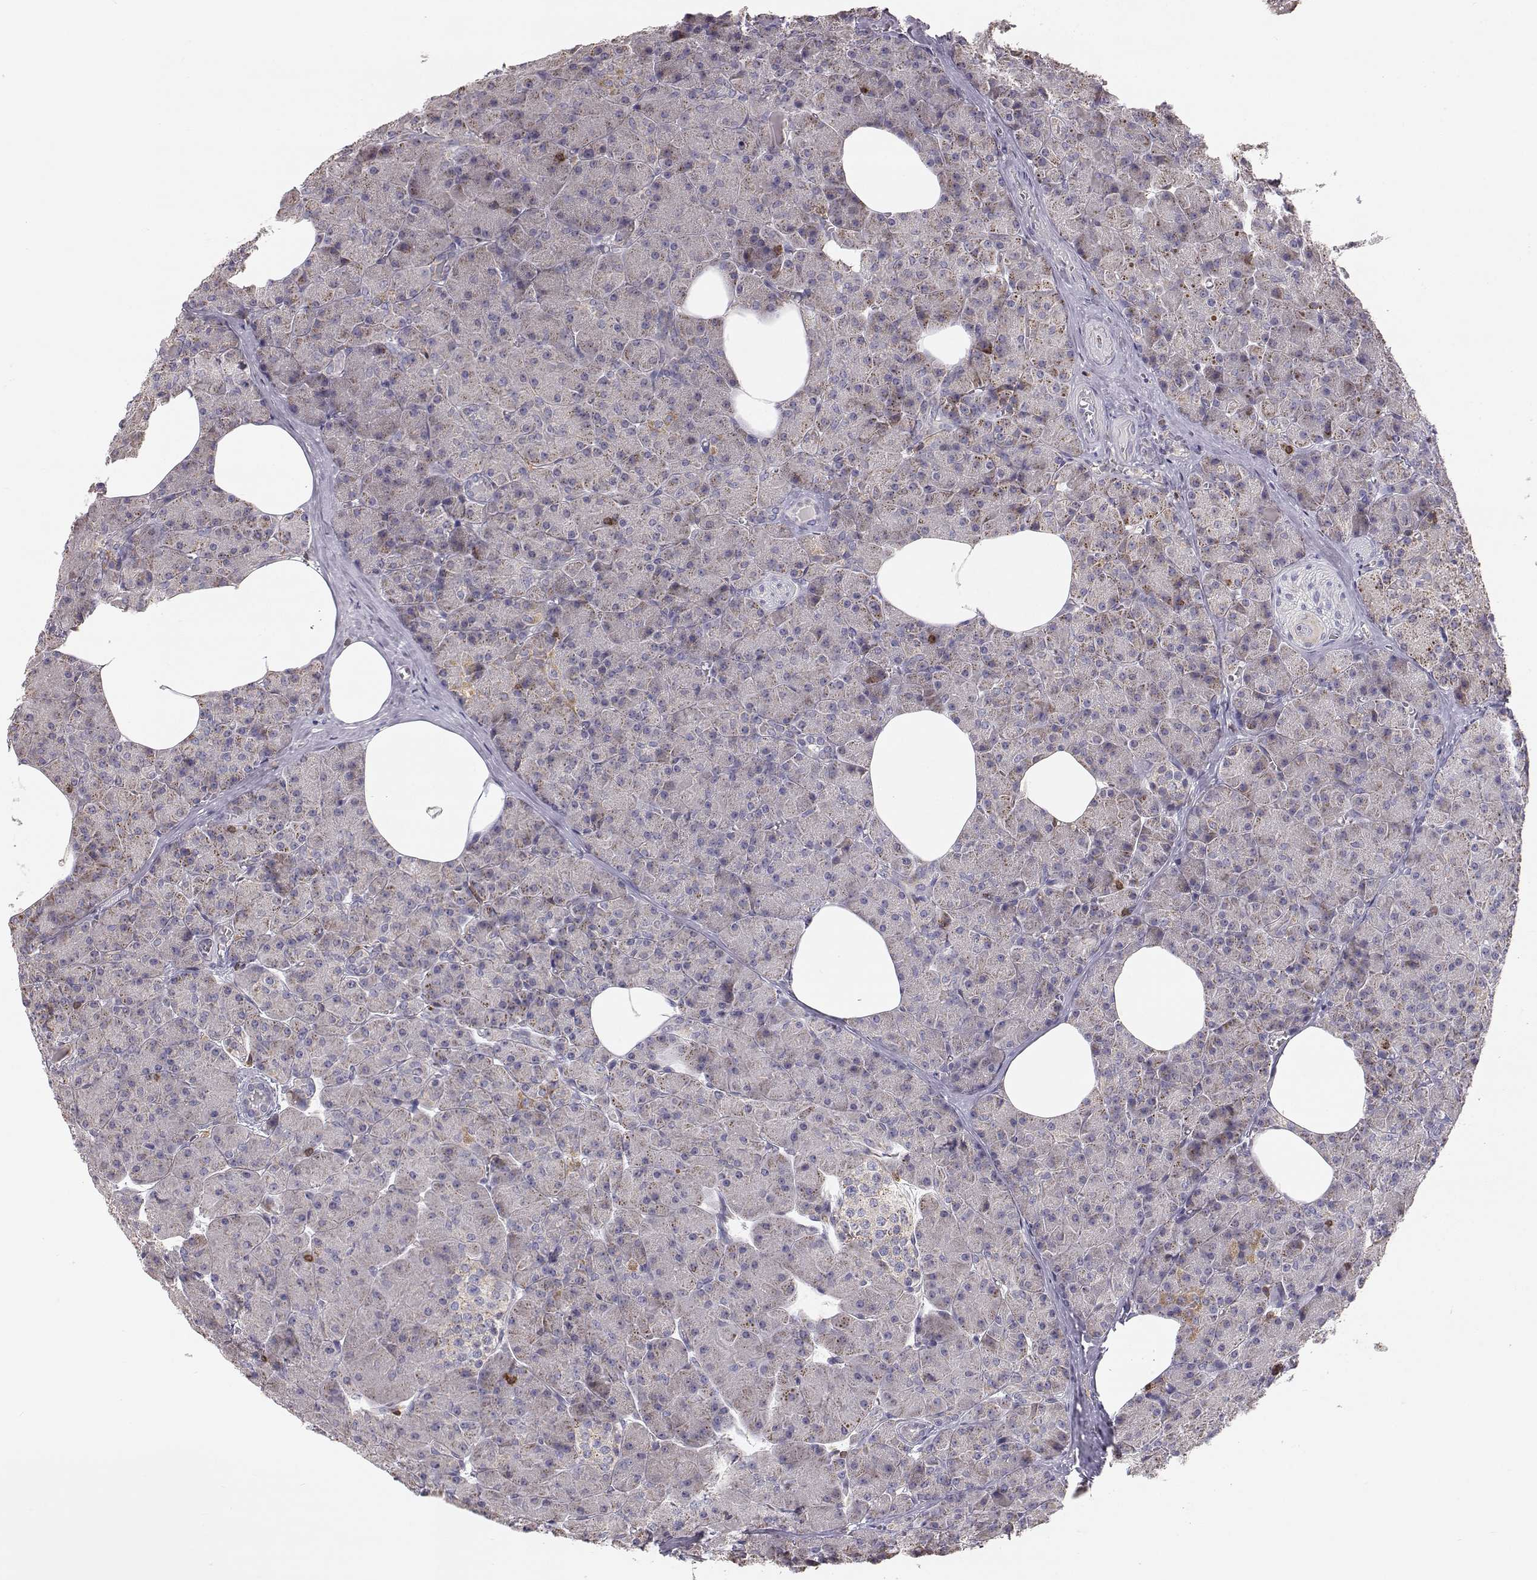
{"staining": {"intensity": "moderate", "quantity": "<25%", "location": "cytoplasmic/membranous"}, "tissue": "pancreas", "cell_type": "Exocrine glandular cells", "image_type": "normal", "snomed": [{"axis": "morphology", "description": "Normal tissue, NOS"}, {"axis": "topography", "description": "Pancreas"}], "caption": "Protein staining reveals moderate cytoplasmic/membranous expression in approximately <25% of exocrine glandular cells in benign pancreas.", "gene": "GRAP2", "patient": {"sex": "female", "age": 45}}